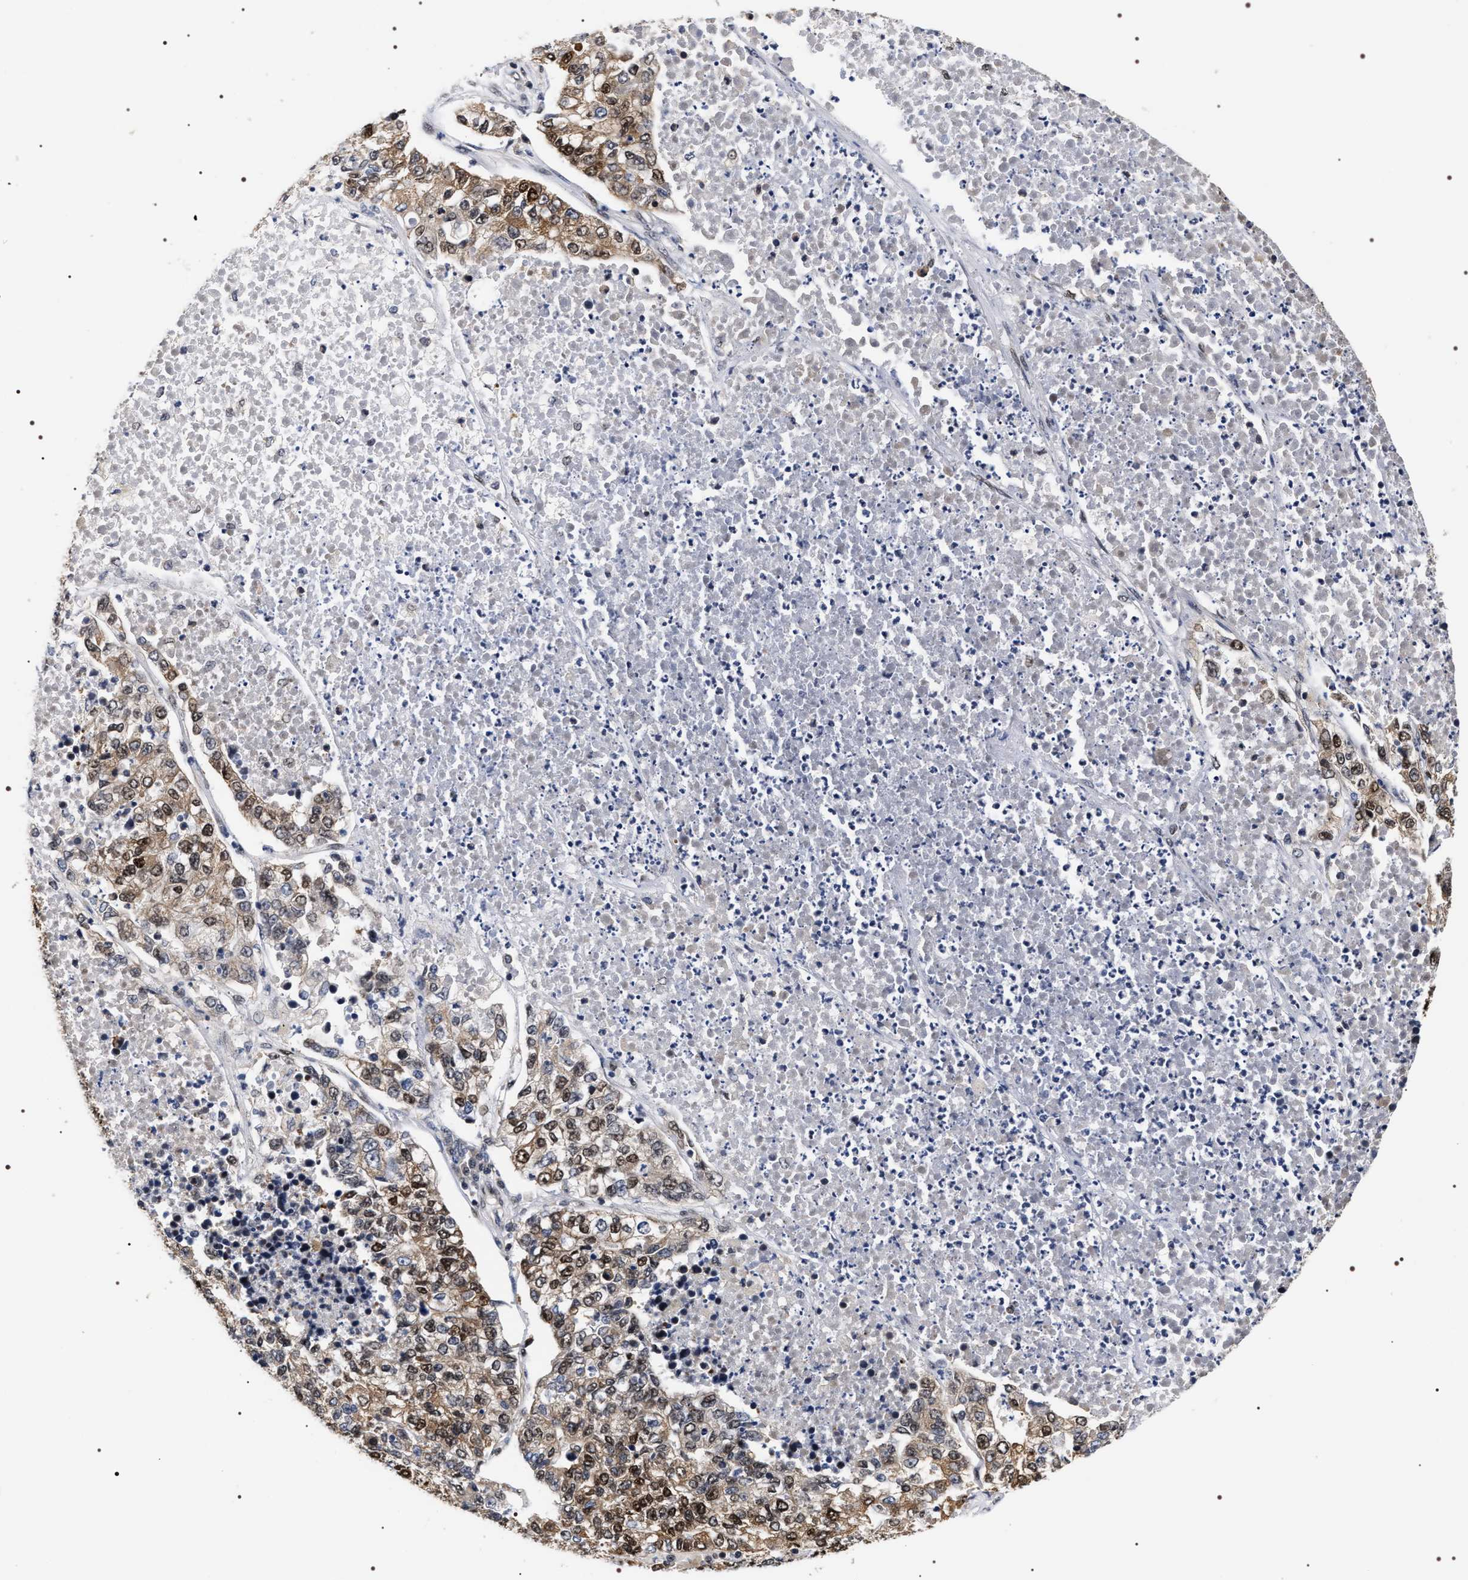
{"staining": {"intensity": "moderate", "quantity": ">75%", "location": "cytoplasmic/membranous,nuclear"}, "tissue": "lung cancer", "cell_type": "Tumor cells", "image_type": "cancer", "snomed": [{"axis": "morphology", "description": "Adenocarcinoma, NOS"}, {"axis": "topography", "description": "Lung"}], "caption": "Protein expression analysis of lung cancer (adenocarcinoma) reveals moderate cytoplasmic/membranous and nuclear positivity in about >75% of tumor cells.", "gene": "BAG6", "patient": {"sex": "male", "age": 49}}